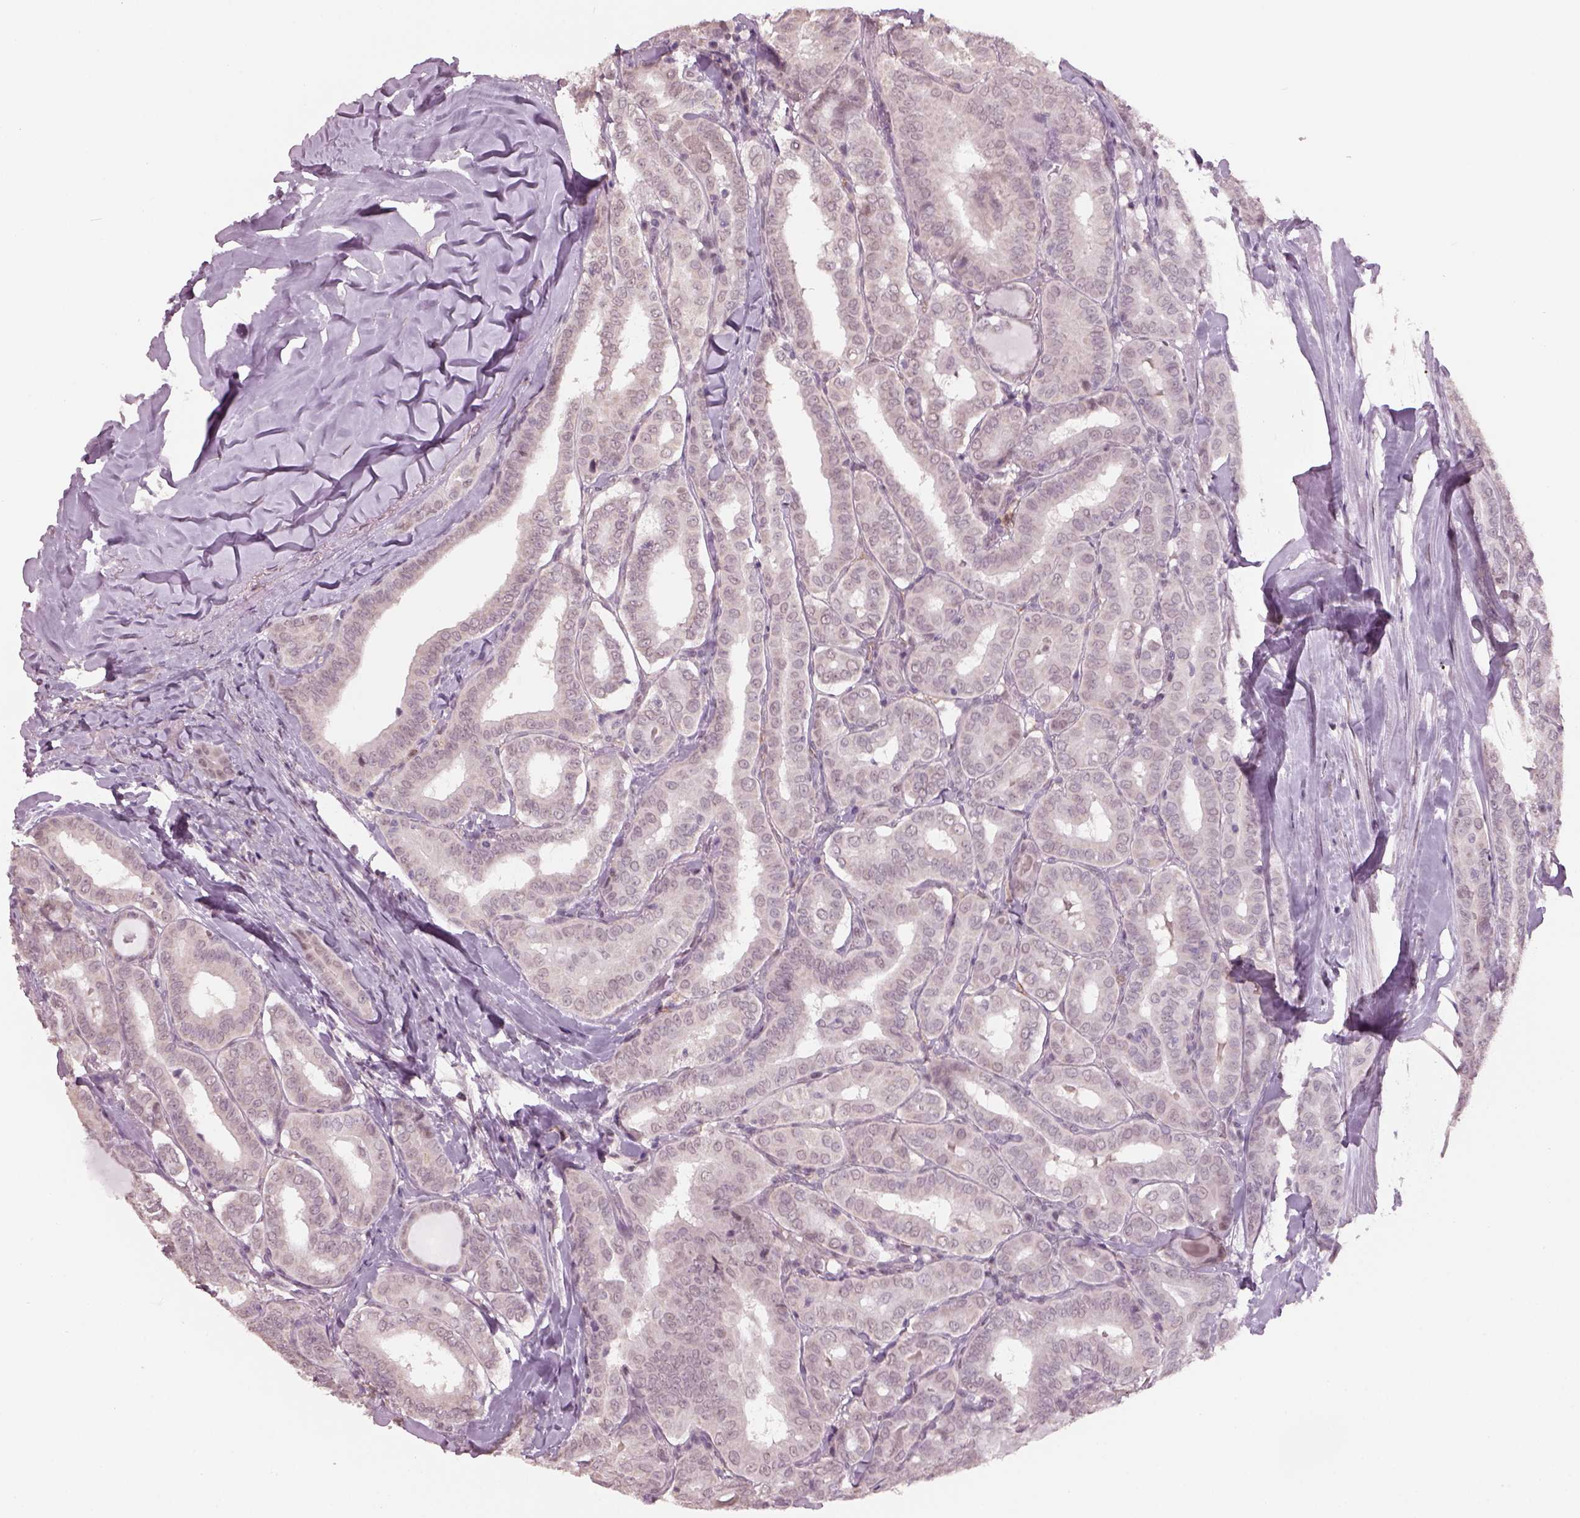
{"staining": {"intensity": "negative", "quantity": "none", "location": "none"}, "tissue": "thyroid cancer", "cell_type": "Tumor cells", "image_type": "cancer", "snomed": [{"axis": "morphology", "description": "Papillary adenocarcinoma, NOS"}, {"axis": "morphology", "description": "Papillary adenoma metastatic"}, {"axis": "topography", "description": "Thyroid gland"}], "caption": "An image of thyroid papillary adenocarcinoma stained for a protein displays no brown staining in tumor cells.", "gene": "NAT8", "patient": {"sex": "female", "age": 50}}